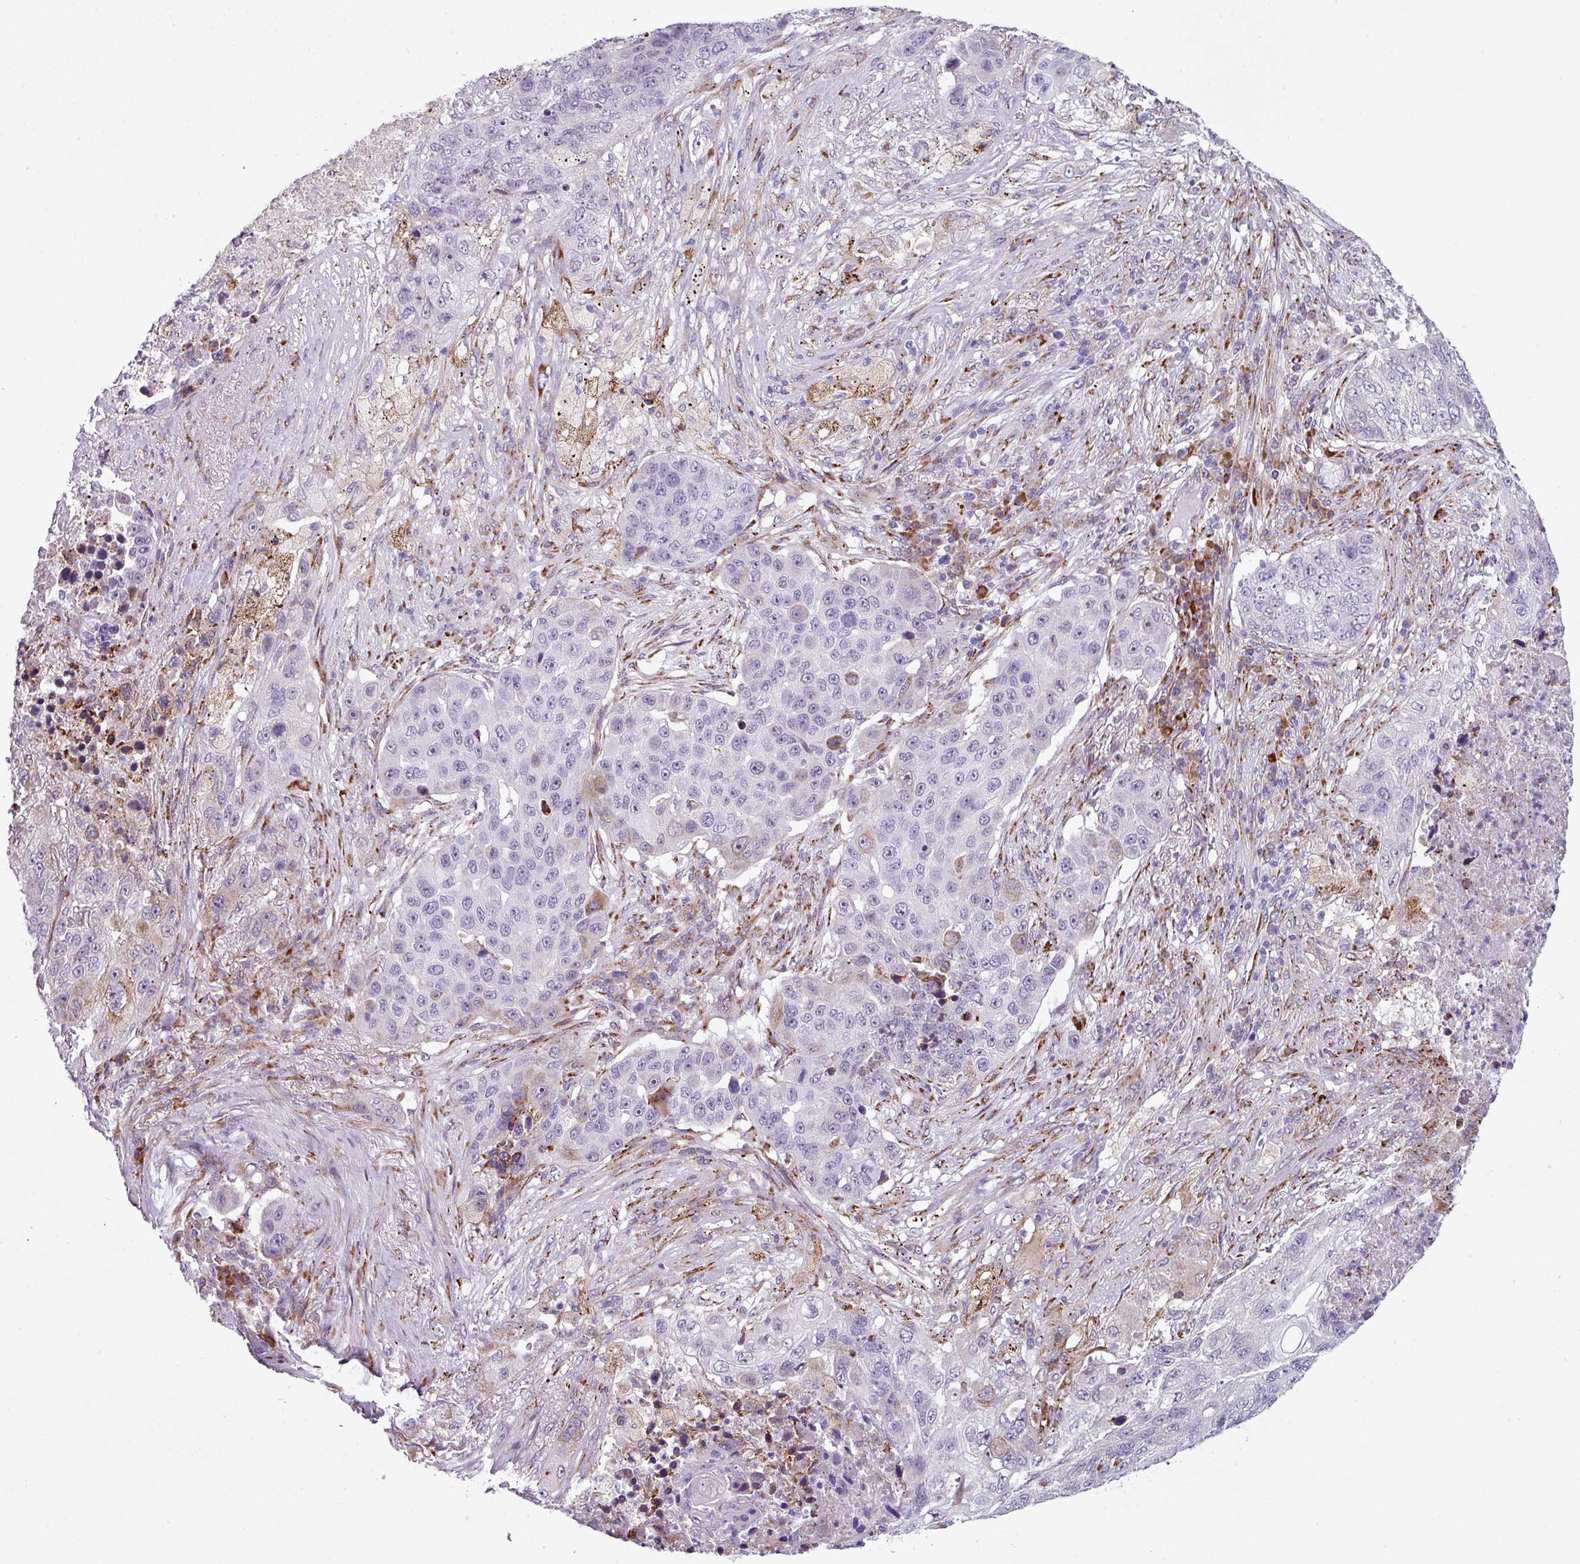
{"staining": {"intensity": "weak", "quantity": "<25%", "location": "cytoplasmic/membranous"}, "tissue": "lung cancer", "cell_type": "Tumor cells", "image_type": "cancer", "snomed": [{"axis": "morphology", "description": "Squamous cell carcinoma, NOS"}, {"axis": "topography", "description": "Lung"}], "caption": "Human lung squamous cell carcinoma stained for a protein using IHC exhibits no staining in tumor cells.", "gene": "BMS1", "patient": {"sex": "female", "age": 63}}